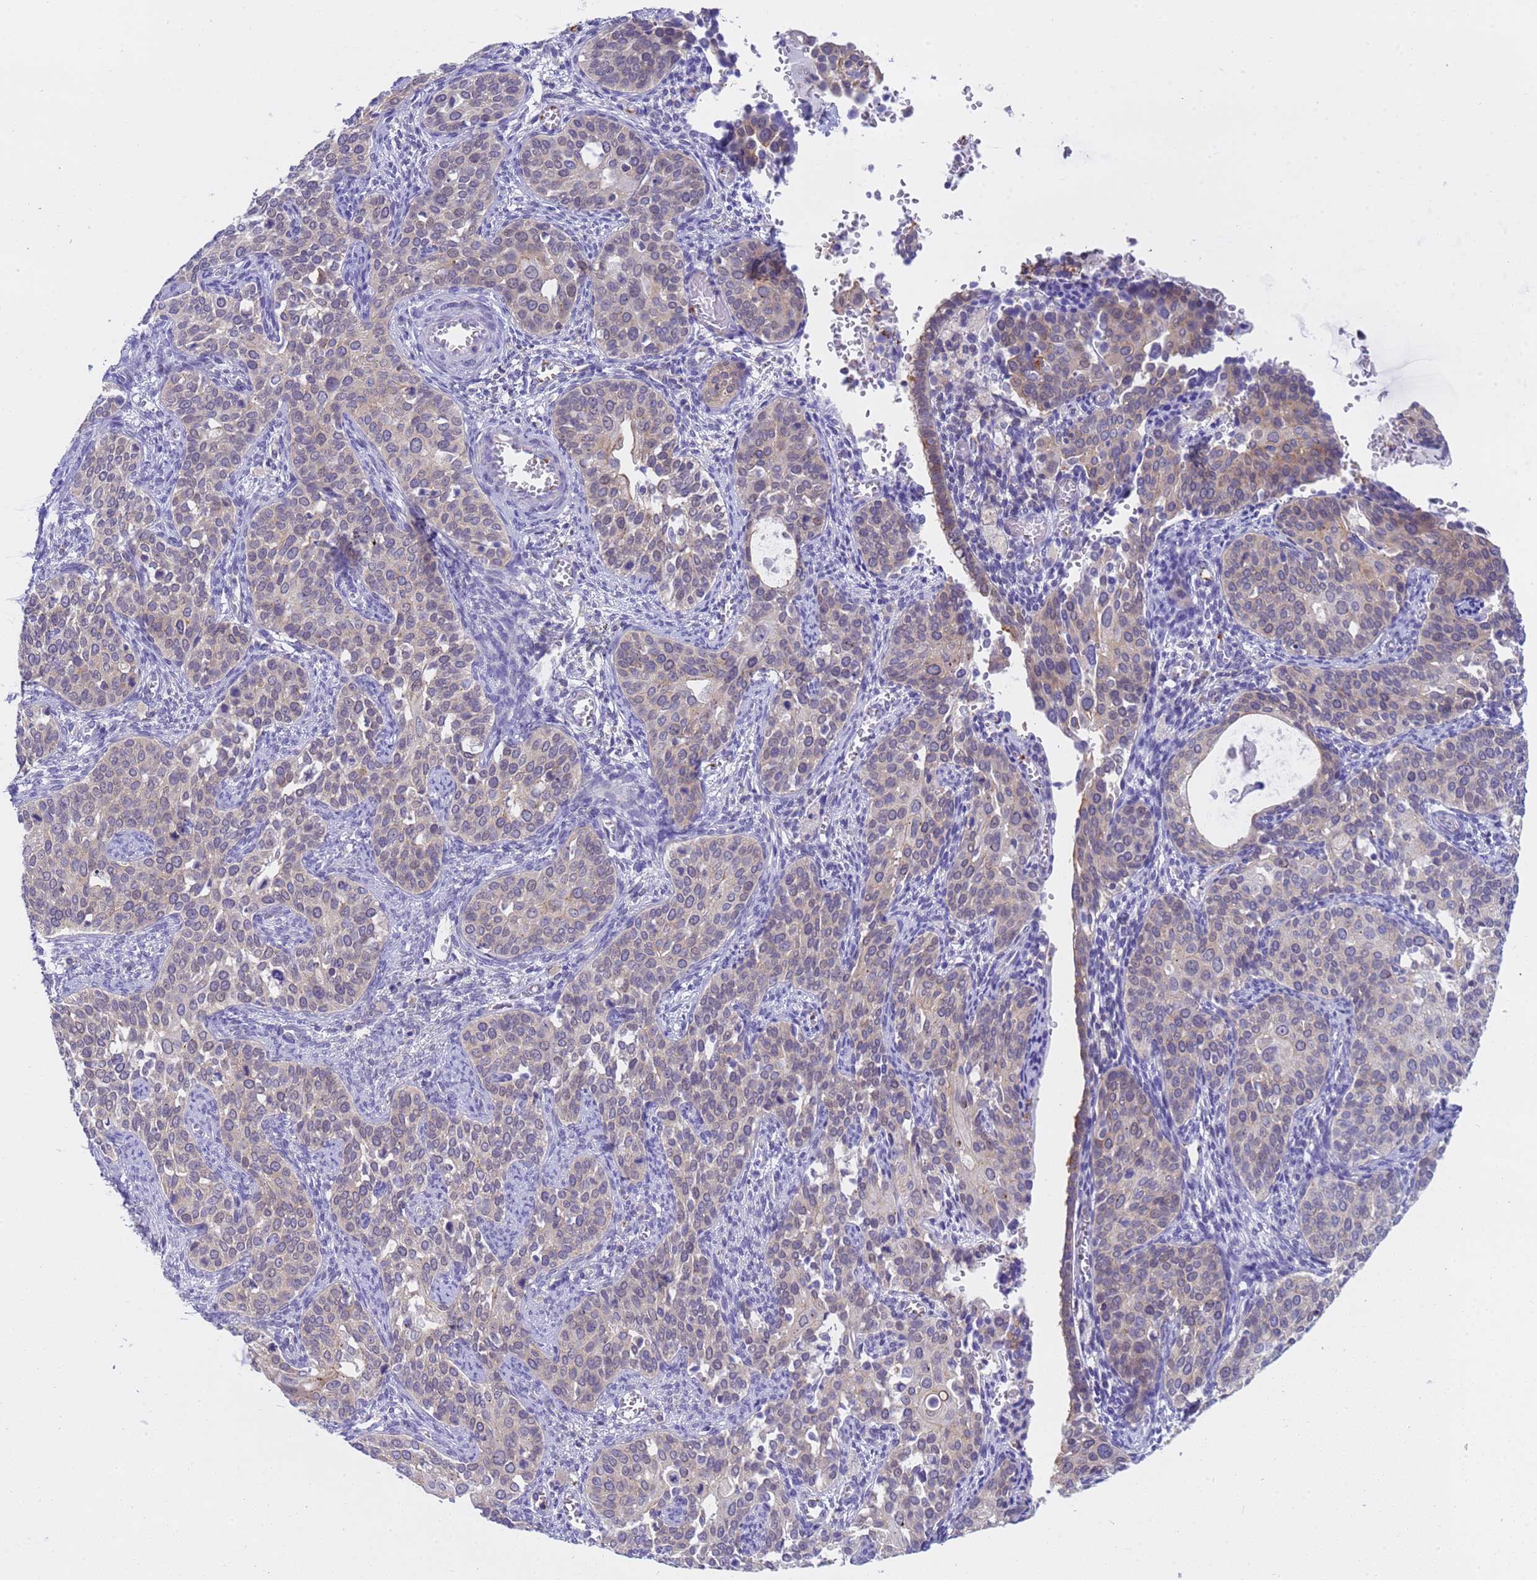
{"staining": {"intensity": "weak", "quantity": "<25%", "location": "cytoplasmic/membranous"}, "tissue": "cervical cancer", "cell_type": "Tumor cells", "image_type": "cancer", "snomed": [{"axis": "morphology", "description": "Squamous cell carcinoma, NOS"}, {"axis": "topography", "description": "Cervix"}], "caption": "Cervical cancer stained for a protein using immunohistochemistry reveals no staining tumor cells.", "gene": "CAPN7", "patient": {"sex": "female", "age": 44}}